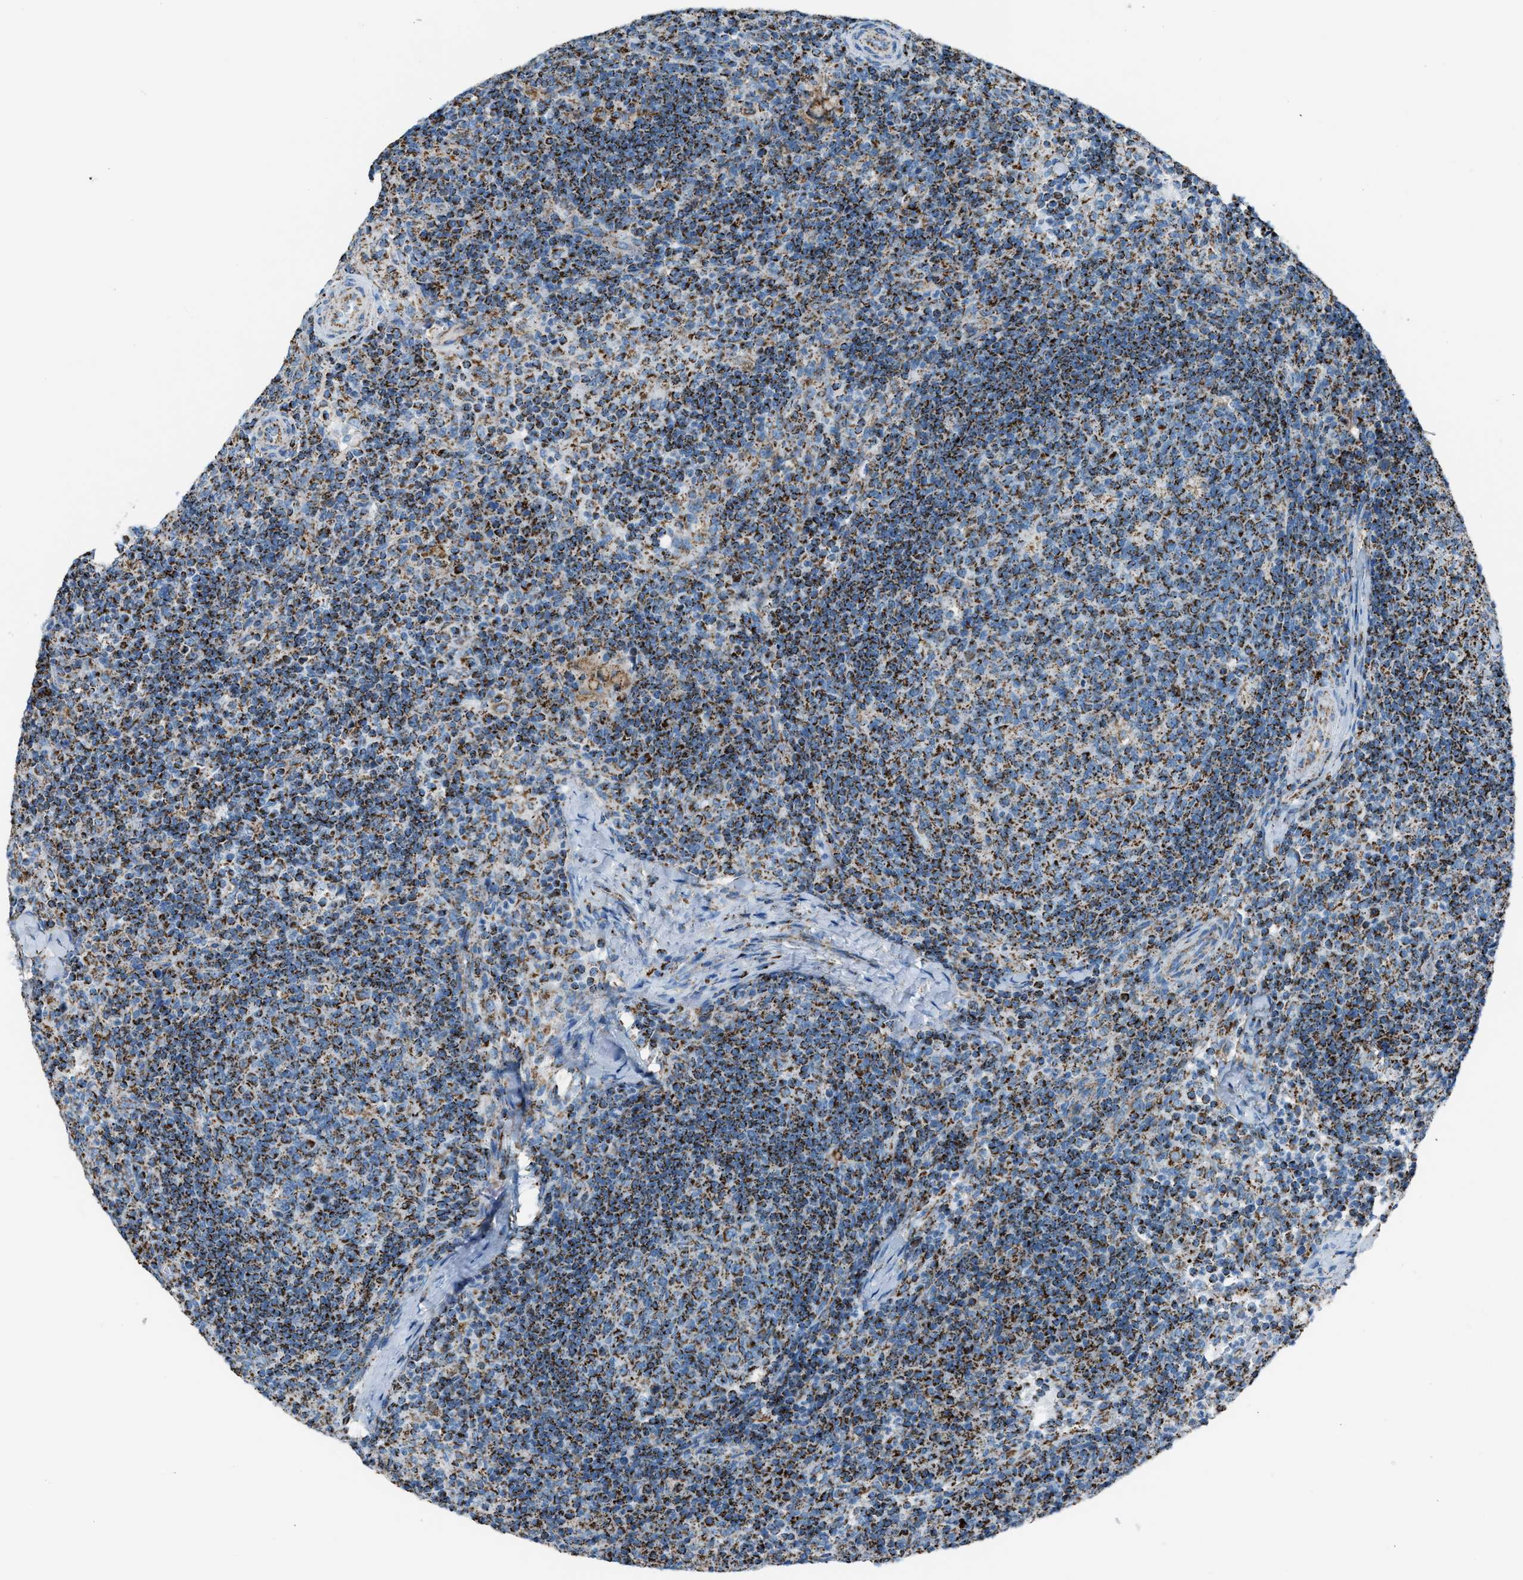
{"staining": {"intensity": "moderate", "quantity": ">75%", "location": "cytoplasmic/membranous"}, "tissue": "lymph node", "cell_type": "Germinal center cells", "image_type": "normal", "snomed": [{"axis": "morphology", "description": "Normal tissue, NOS"}, {"axis": "morphology", "description": "Inflammation, NOS"}, {"axis": "topography", "description": "Lymph node"}], "caption": "Protein staining exhibits moderate cytoplasmic/membranous expression in about >75% of germinal center cells in unremarkable lymph node.", "gene": "MDH2", "patient": {"sex": "male", "age": 55}}